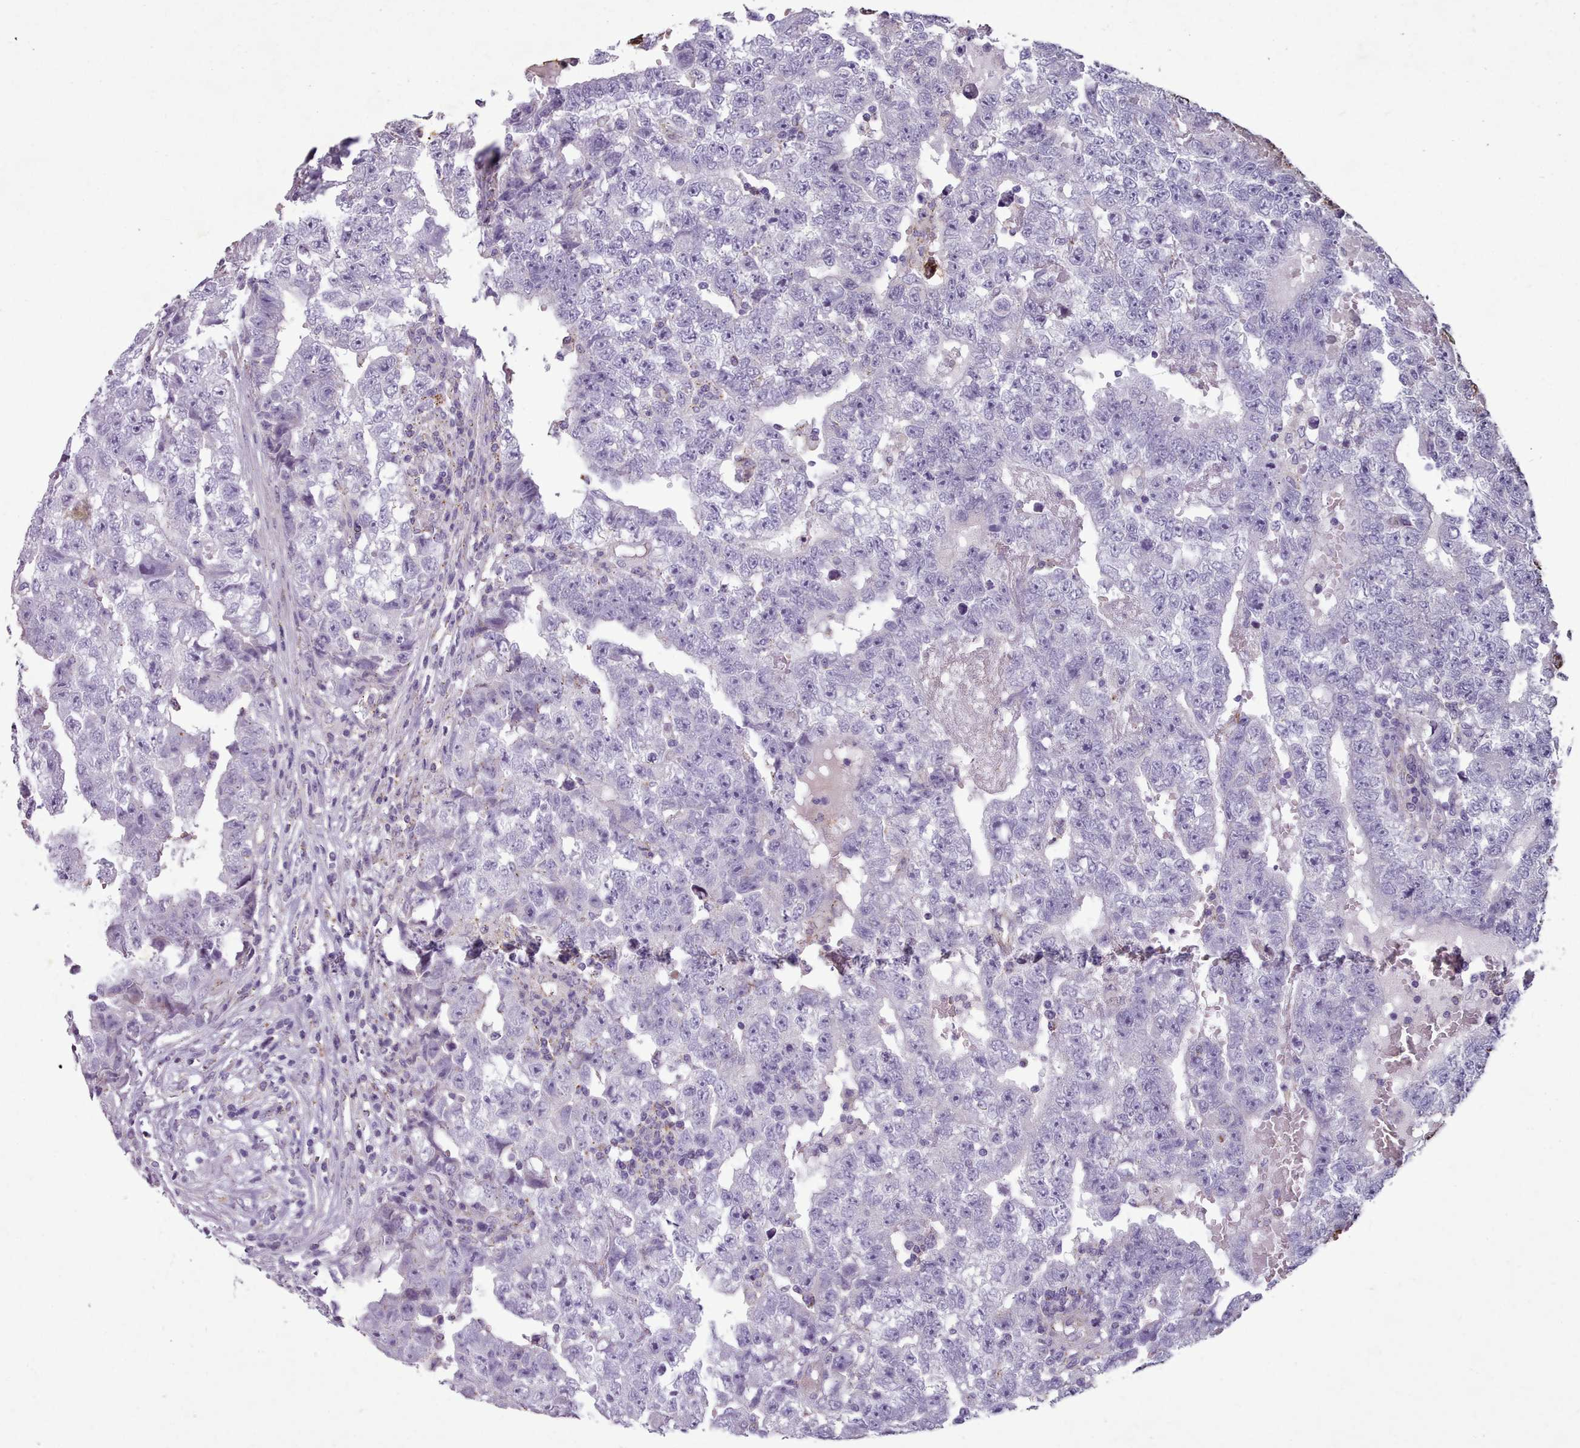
{"staining": {"intensity": "negative", "quantity": "none", "location": "none"}, "tissue": "testis cancer", "cell_type": "Tumor cells", "image_type": "cancer", "snomed": [{"axis": "morphology", "description": "Carcinoma, Embryonal, NOS"}, {"axis": "topography", "description": "Testis"}], "caption": "IHC of embryonal carcinoma (testis) demonstrates no expression in tumor cells.", "gene": "KCNT2", "patient": {"sex": "male", "age": 25}}